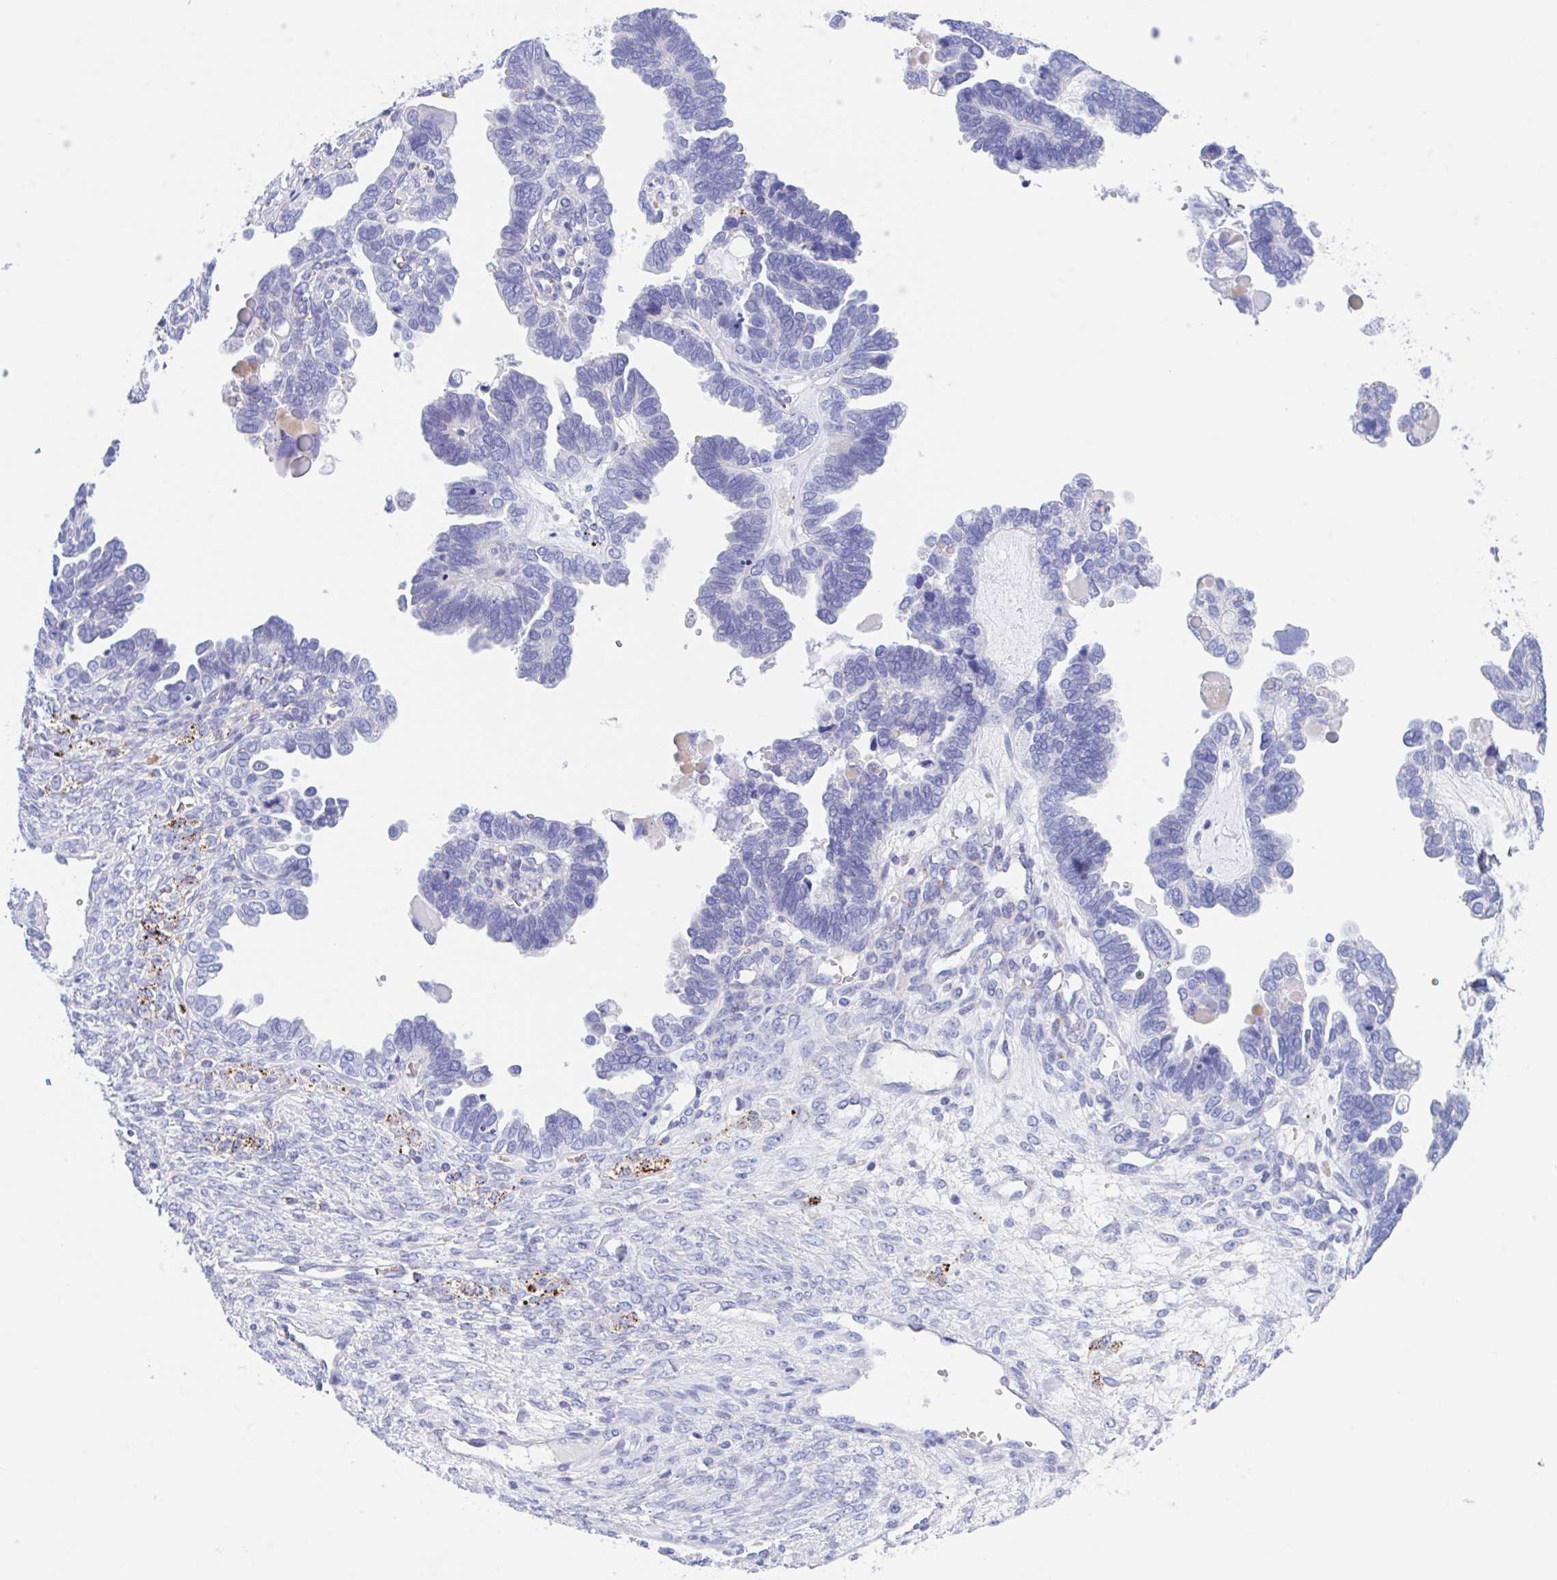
{"staining": {"intensity": "negative", "quantity": "none", "location": "none"}, "tissue": "ovarian cancer", "cell_type": "Tumor cells", "image_type": "cancer", "snomed": [{"axis": "morphology", "description": "Cystadenocarcinoma, serous, NOS"}, {"axis": "topography", "description": "Ovary"}], "caption": "Immunohistochemical staining of human ovarian cancer shows no significant expression in tumor cells.", "gene": "ANKRD9", "patient": {"sex": "female", "age": 51}}